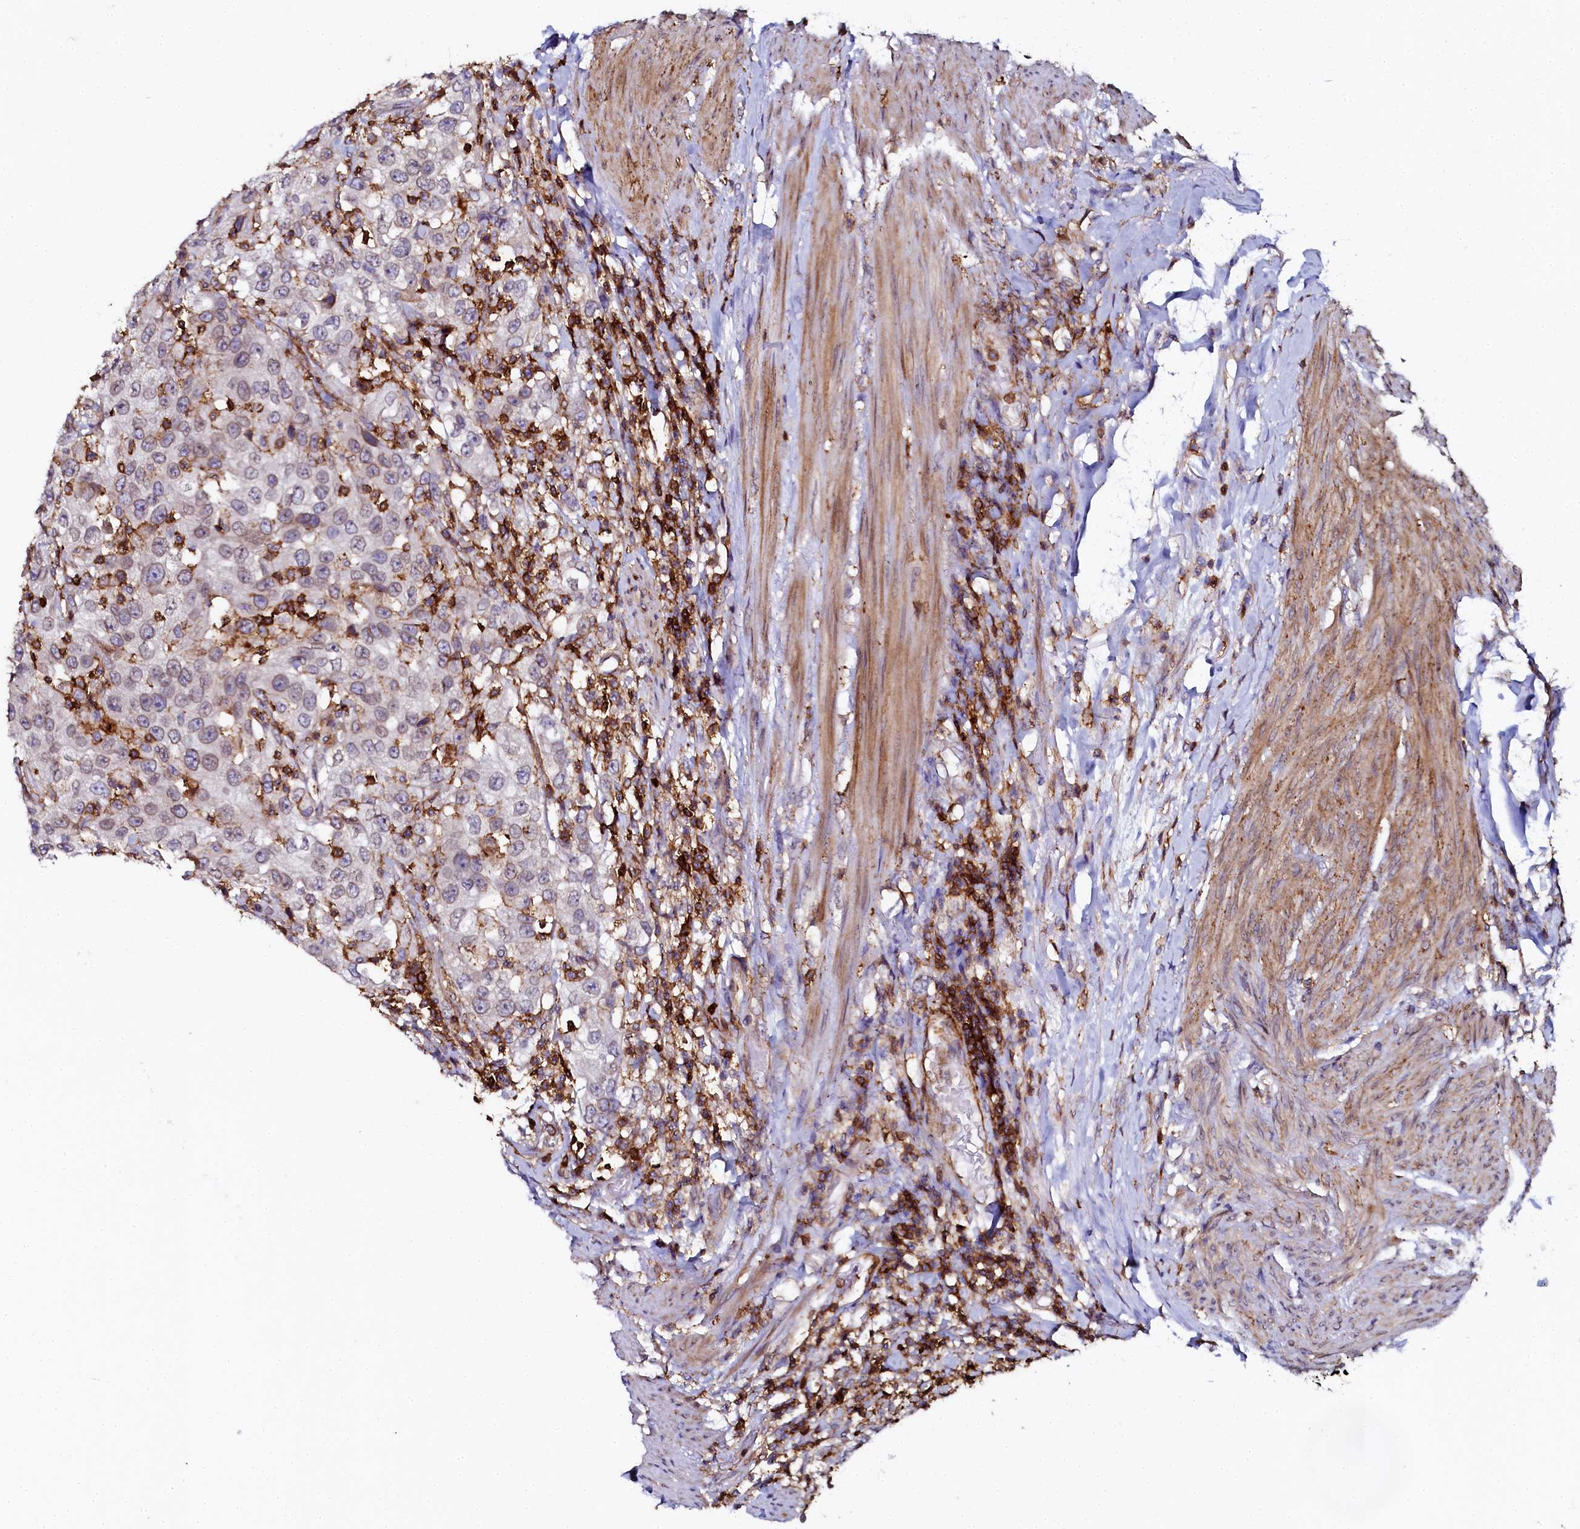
{"staining": {"intensity": "weak", "quantity": "<25%", "location": "cytoplasmic/membranous,nuclear"}, "tissue": "urothelial cancer", "cell_type": "Tumor cells", "image_type": "cancer", "snomed": [{"axis": "morphology", "description": "Urothelial carcinoma, High grade"}, {"axis": "topography", "description": "Urinary bladder"}], "caption": "Tumor cells show no significant positivity in high-grade urothelial carcinoma.", "gene": "AAAS", "patient": {"sex": "female", "age": 80}}